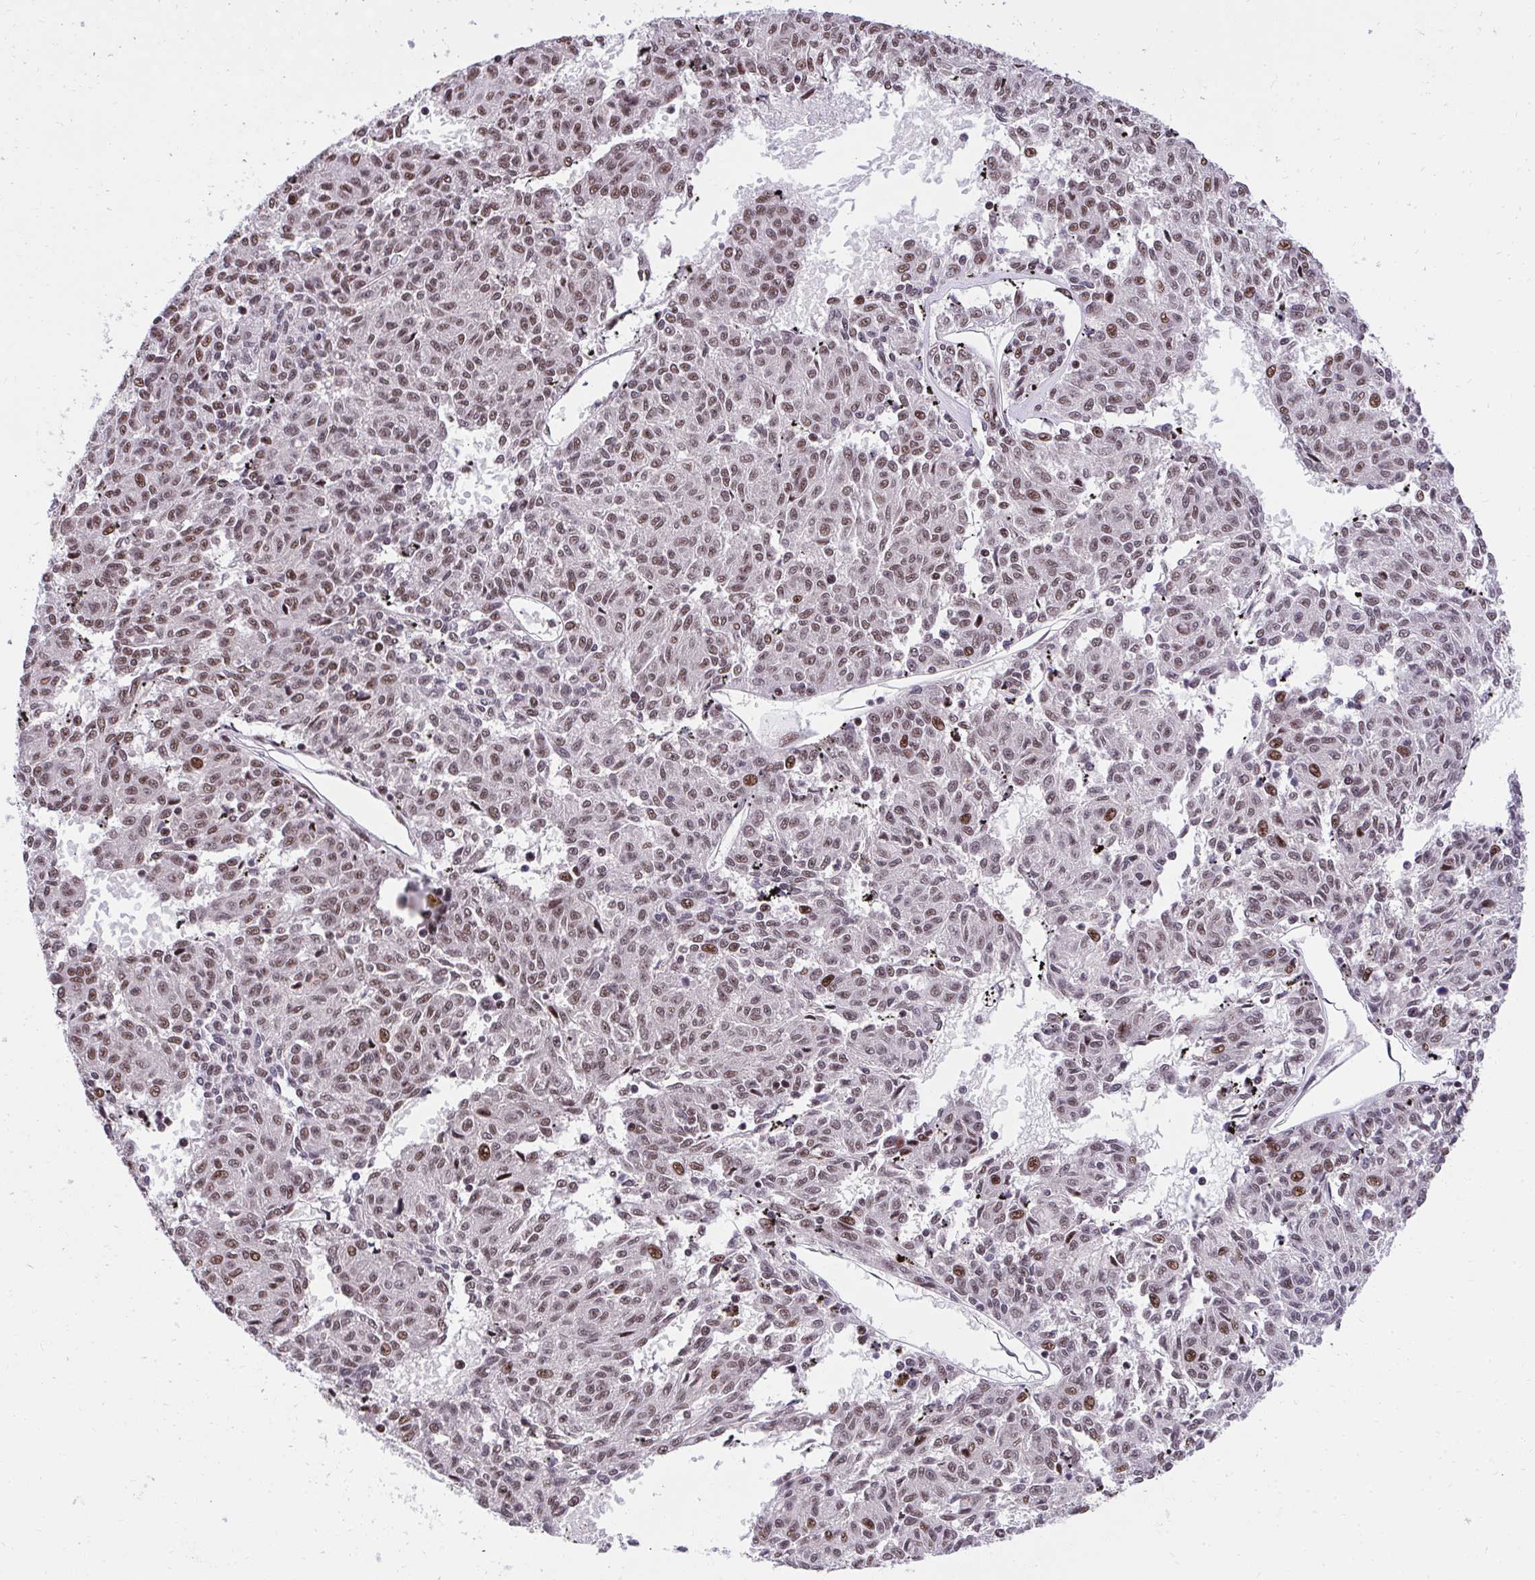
{"staining": {"intensity": "moderate", "quantity": "25%-75%", "location": "nuclear"}, "tissue": "melanoma", "cell_type": "Tumor cells", "image_type": "cancer", "snomed": [{"axis": "morphology", "description": "Malignant melanoma, NOS"}, {"axis": "topography", "description": "Skin"}], "caption": "Melanoma stained with a protein marker displays moderate staining in tumor cells.", "gene": "SYNE4", "patient": {"sex": "female", "age": 72}}